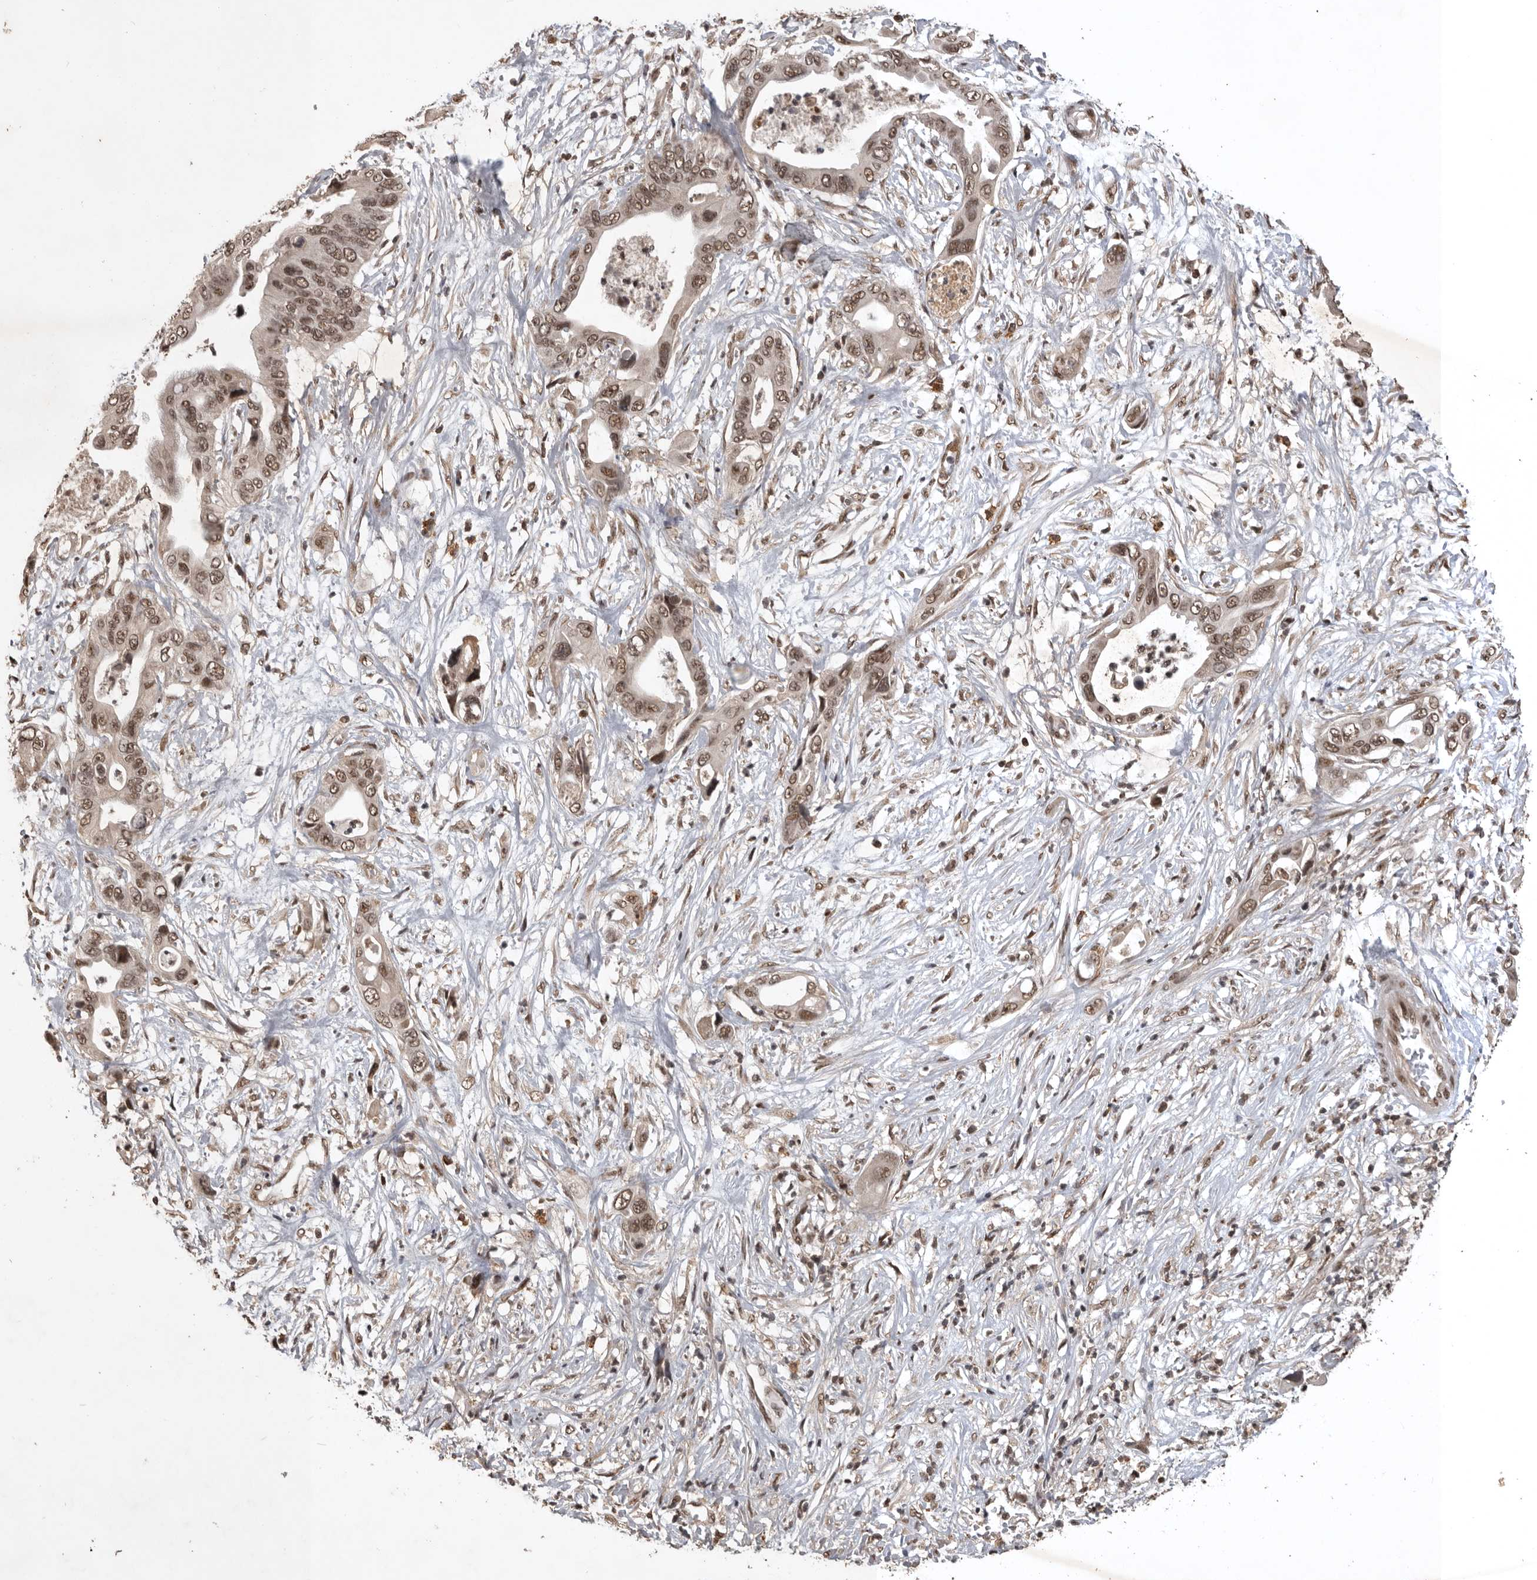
{"staining": {"intensity": "moderate", "quantity": ">75%", "location": "nuclear"}, "tissue": "pancreatic cancer", "cell_type": "Tumor cells", "image_type": "cancer", "snomed": [{"axis": "morphology", "description": "Adenocarcinoma, NOS"}, {"axis": "topography", "description": "Pancreas"}], "caption": "Pancreatic cancer stained with a brown dye displays moderate nuclear positive positivity in approximately >75% of tumor cells.", "gene": "CBLL1", "patient": {"sex": "male", "age": 66}}